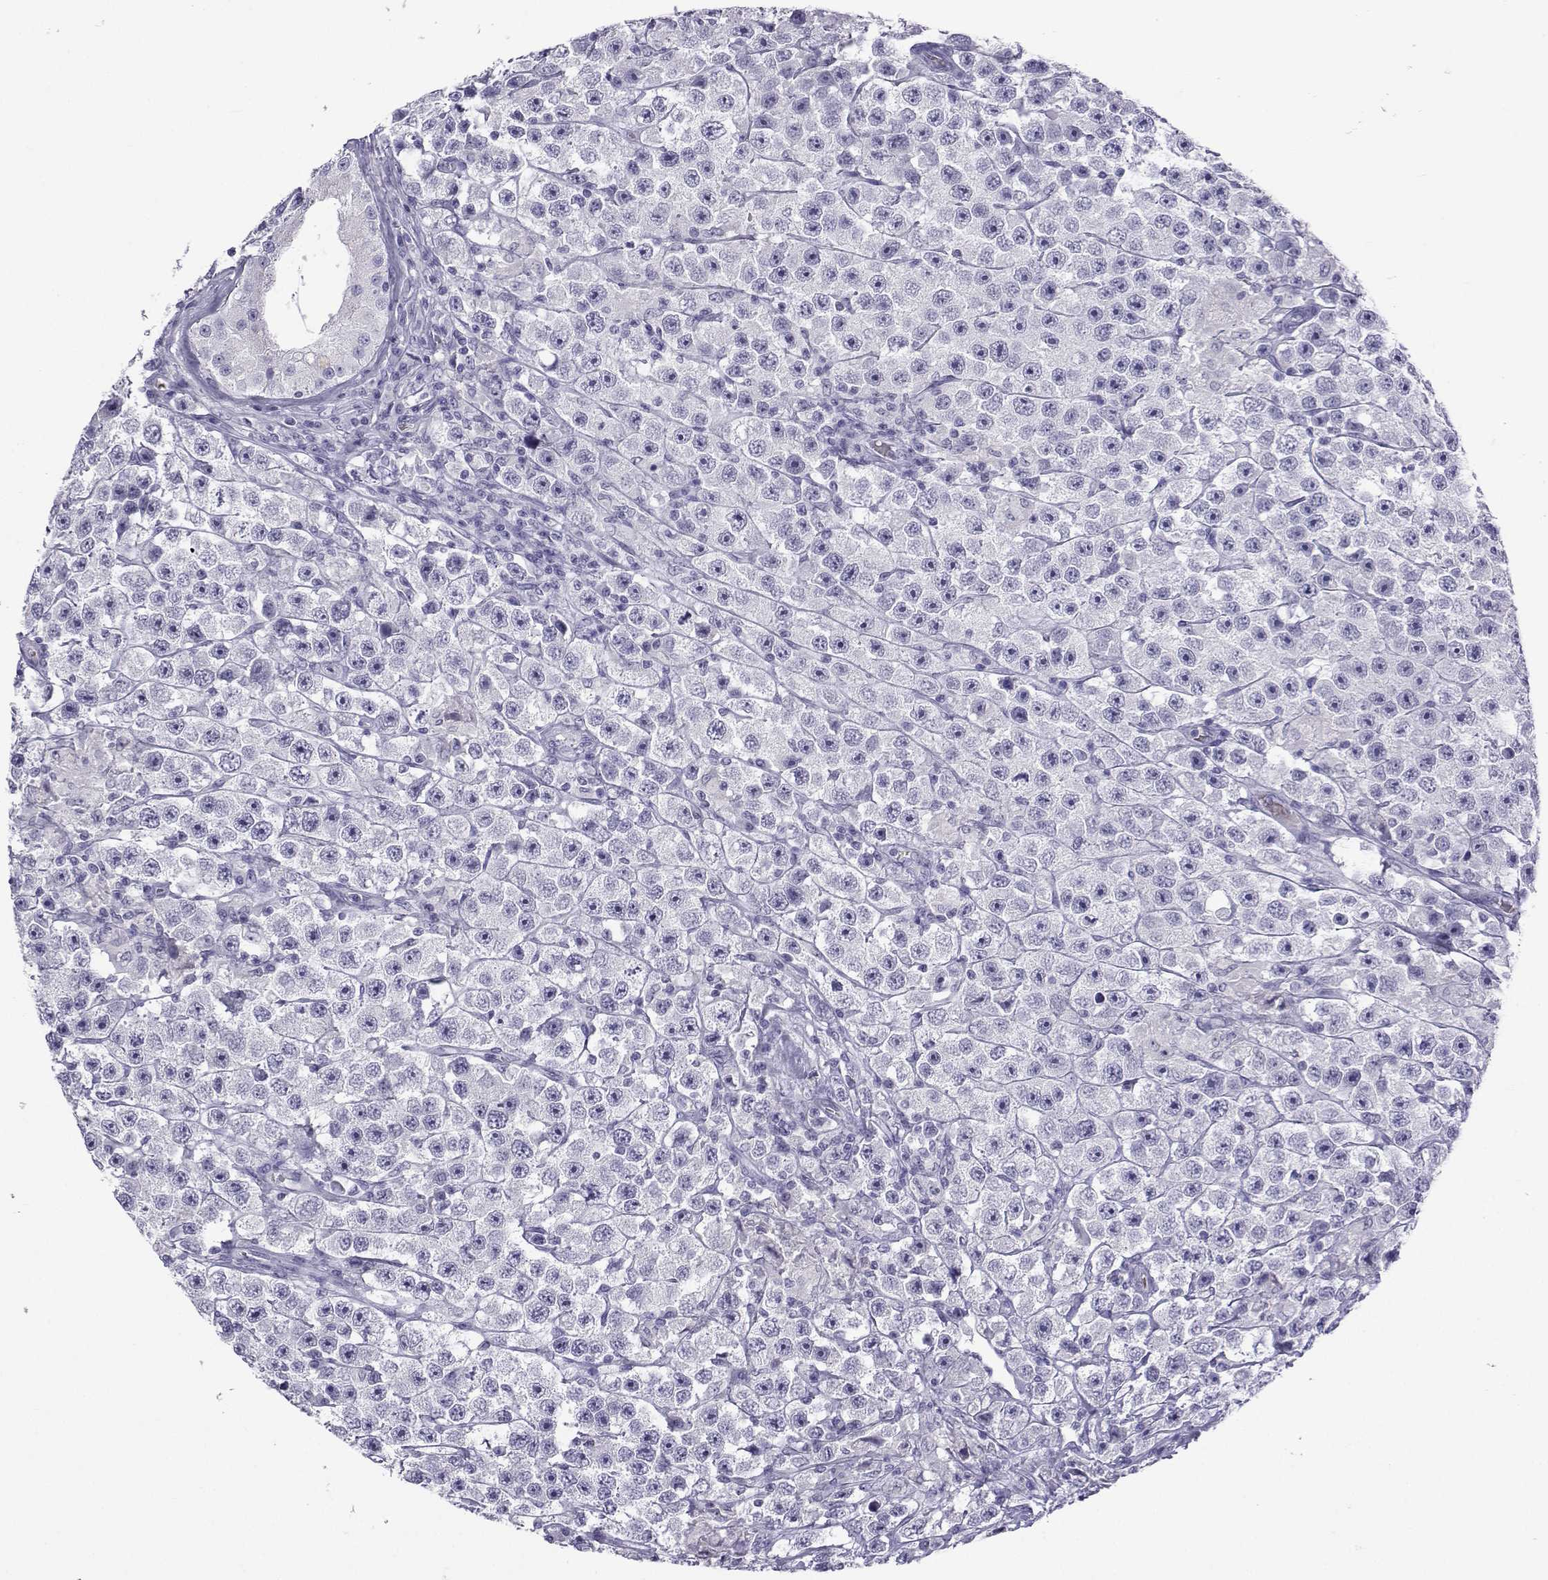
{"staining": {"intensity": "negative", "quantity": "none", "location": "none"}, "tissue": "testis cancer", "cell_type": "Tumor cells", "image_type": "cancer", "snomed": [{"axis": "morphology", "description": "Seminoma, NOS"}, {"axis": "topography", "description": "Testis"}], "caption": "Testis cancer was stained to show a protein in brown. There is no significant staining in tumor cells.", "gene": "ACTL7A", "patient": {"sex": "male", "age": 45}}